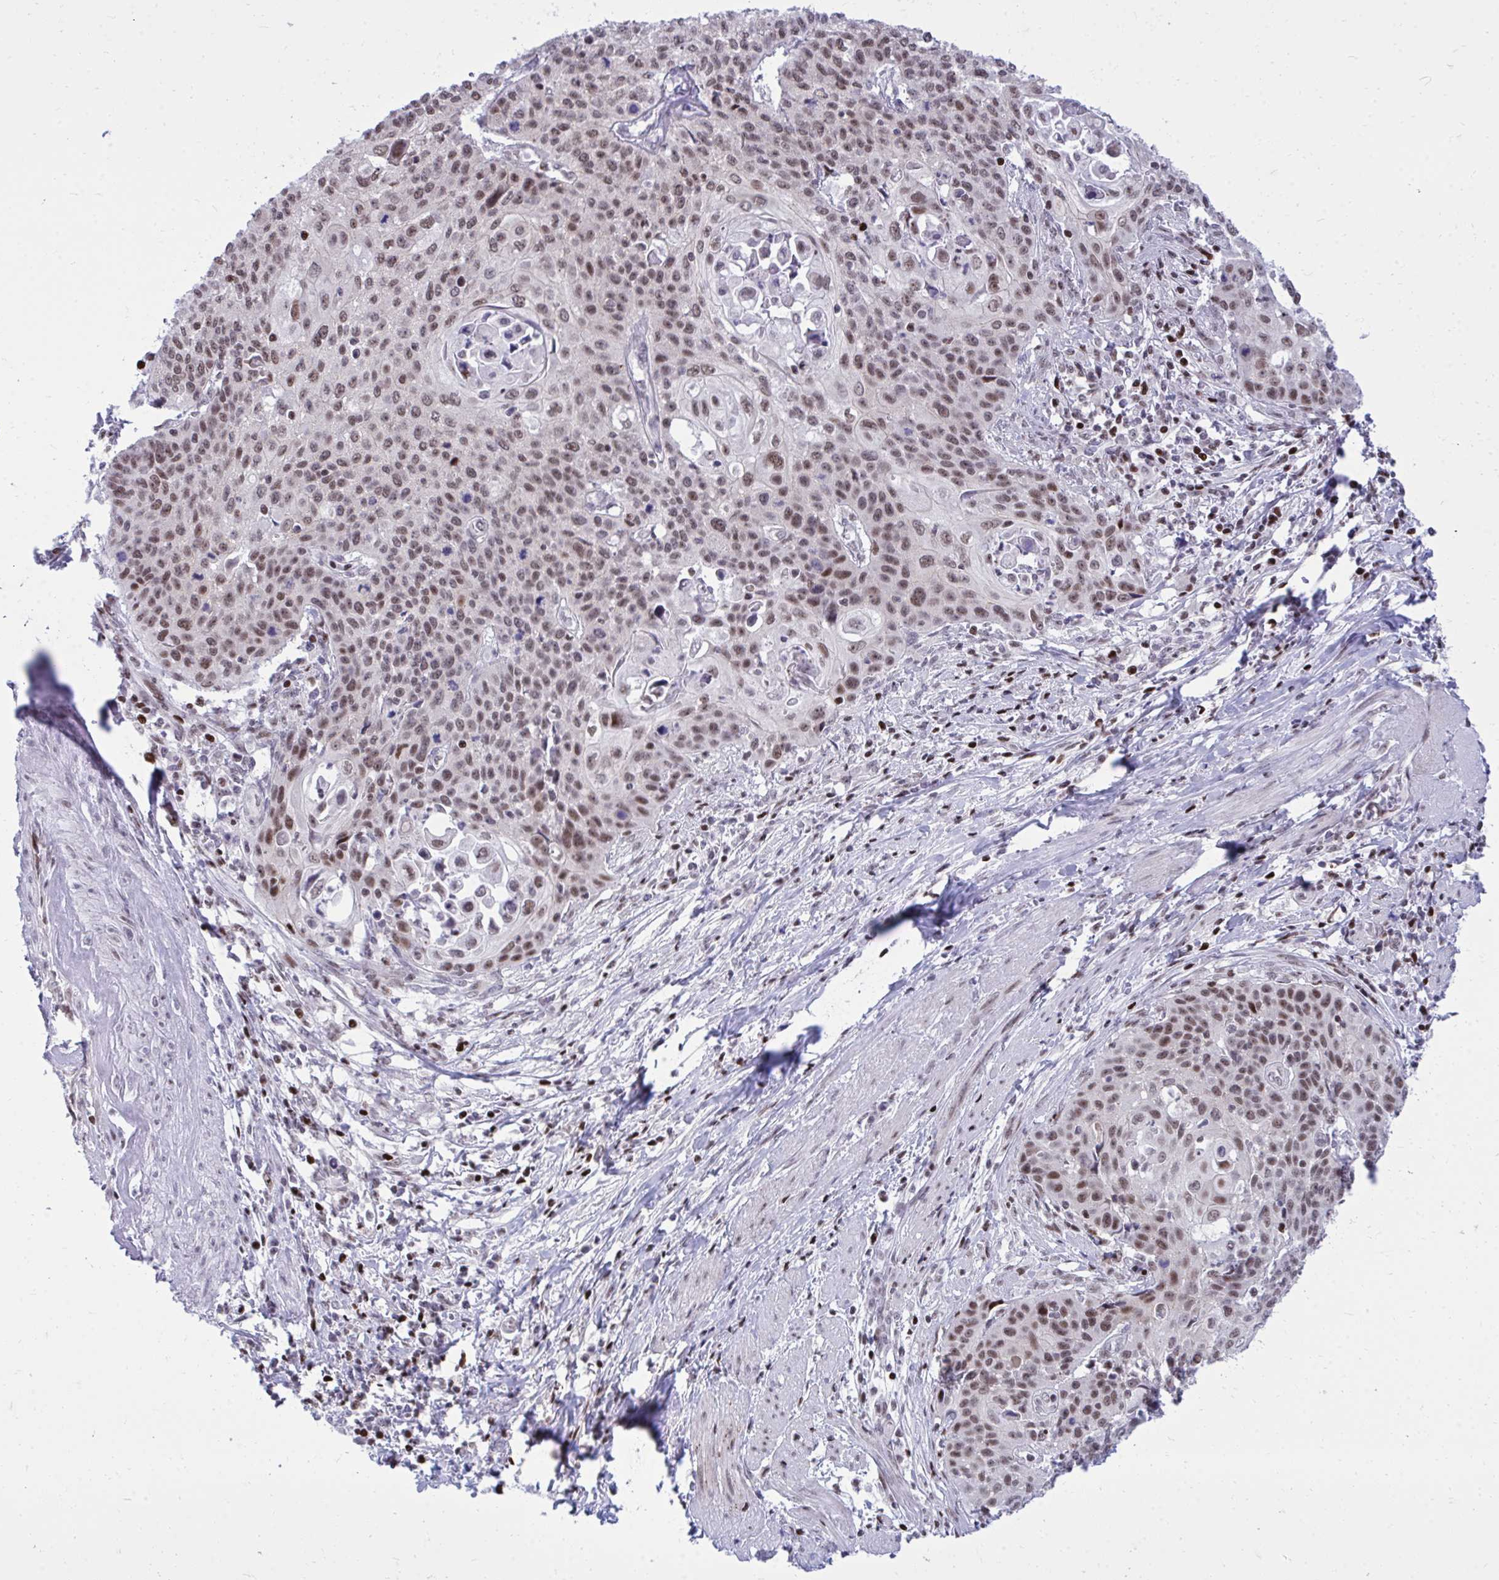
{"staining": {"intensity": "moderate", "quantity": ">75%", "location": "nuclear"}, "tissue": "cervical cancer", "cell_type": "Tumor cells", "image_type": "cancer", "snomed": [{"axis": "morphology", "description": "Squamous cell carcinoma, NOS"}, {"axis": "topography", "description": "Cervix"}], "caption": "Cervical cancer stained with DAB IHC exhibits medium levels of moderate nuclear staining in about >75% of tumor cells.", "gene": "C14orf39", "patient": {"sex": "female", "age": 65}}